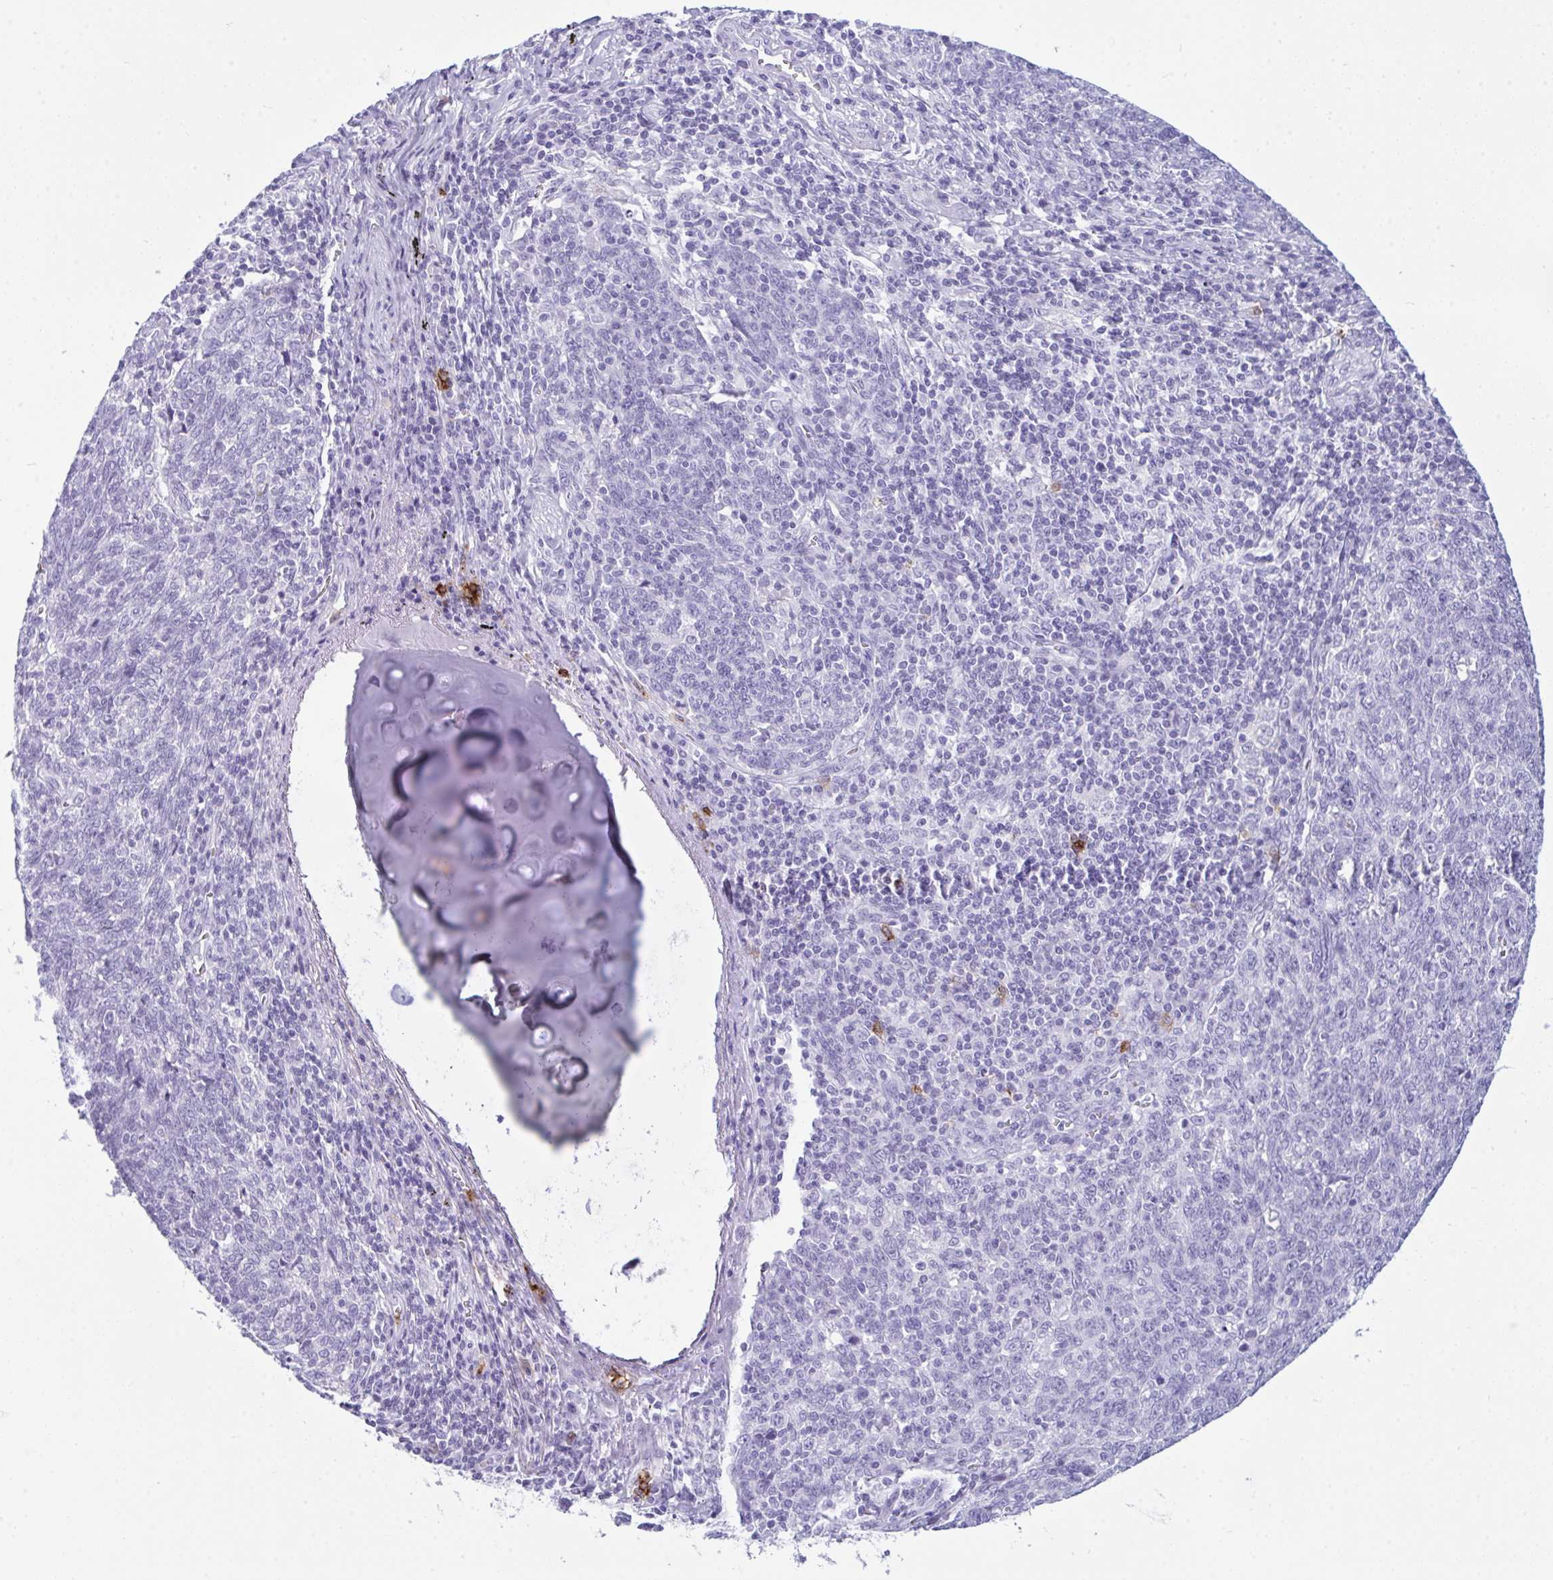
{"staining": {"intensity": "negative", "quantity": "none", "location": "none"}, "tissue": "lung cancer", "cell_type": "Tumor cells", "image_type": "cancer", "snomed": [{"axis": "morphology", "description": "Squamous cell carcinoma, NOS"}, {"axis": "topography", "description": "Lung"}], "caption": "Lung squamous cell carcinoma was stained to show a protein in brown. There is no significant positivity in tumor cells. (Immunohistochemistry, brightfield microscopy, high magnification).", "gene": "ARHGAP42", "patient": {"sex": "female", "age": 72}}